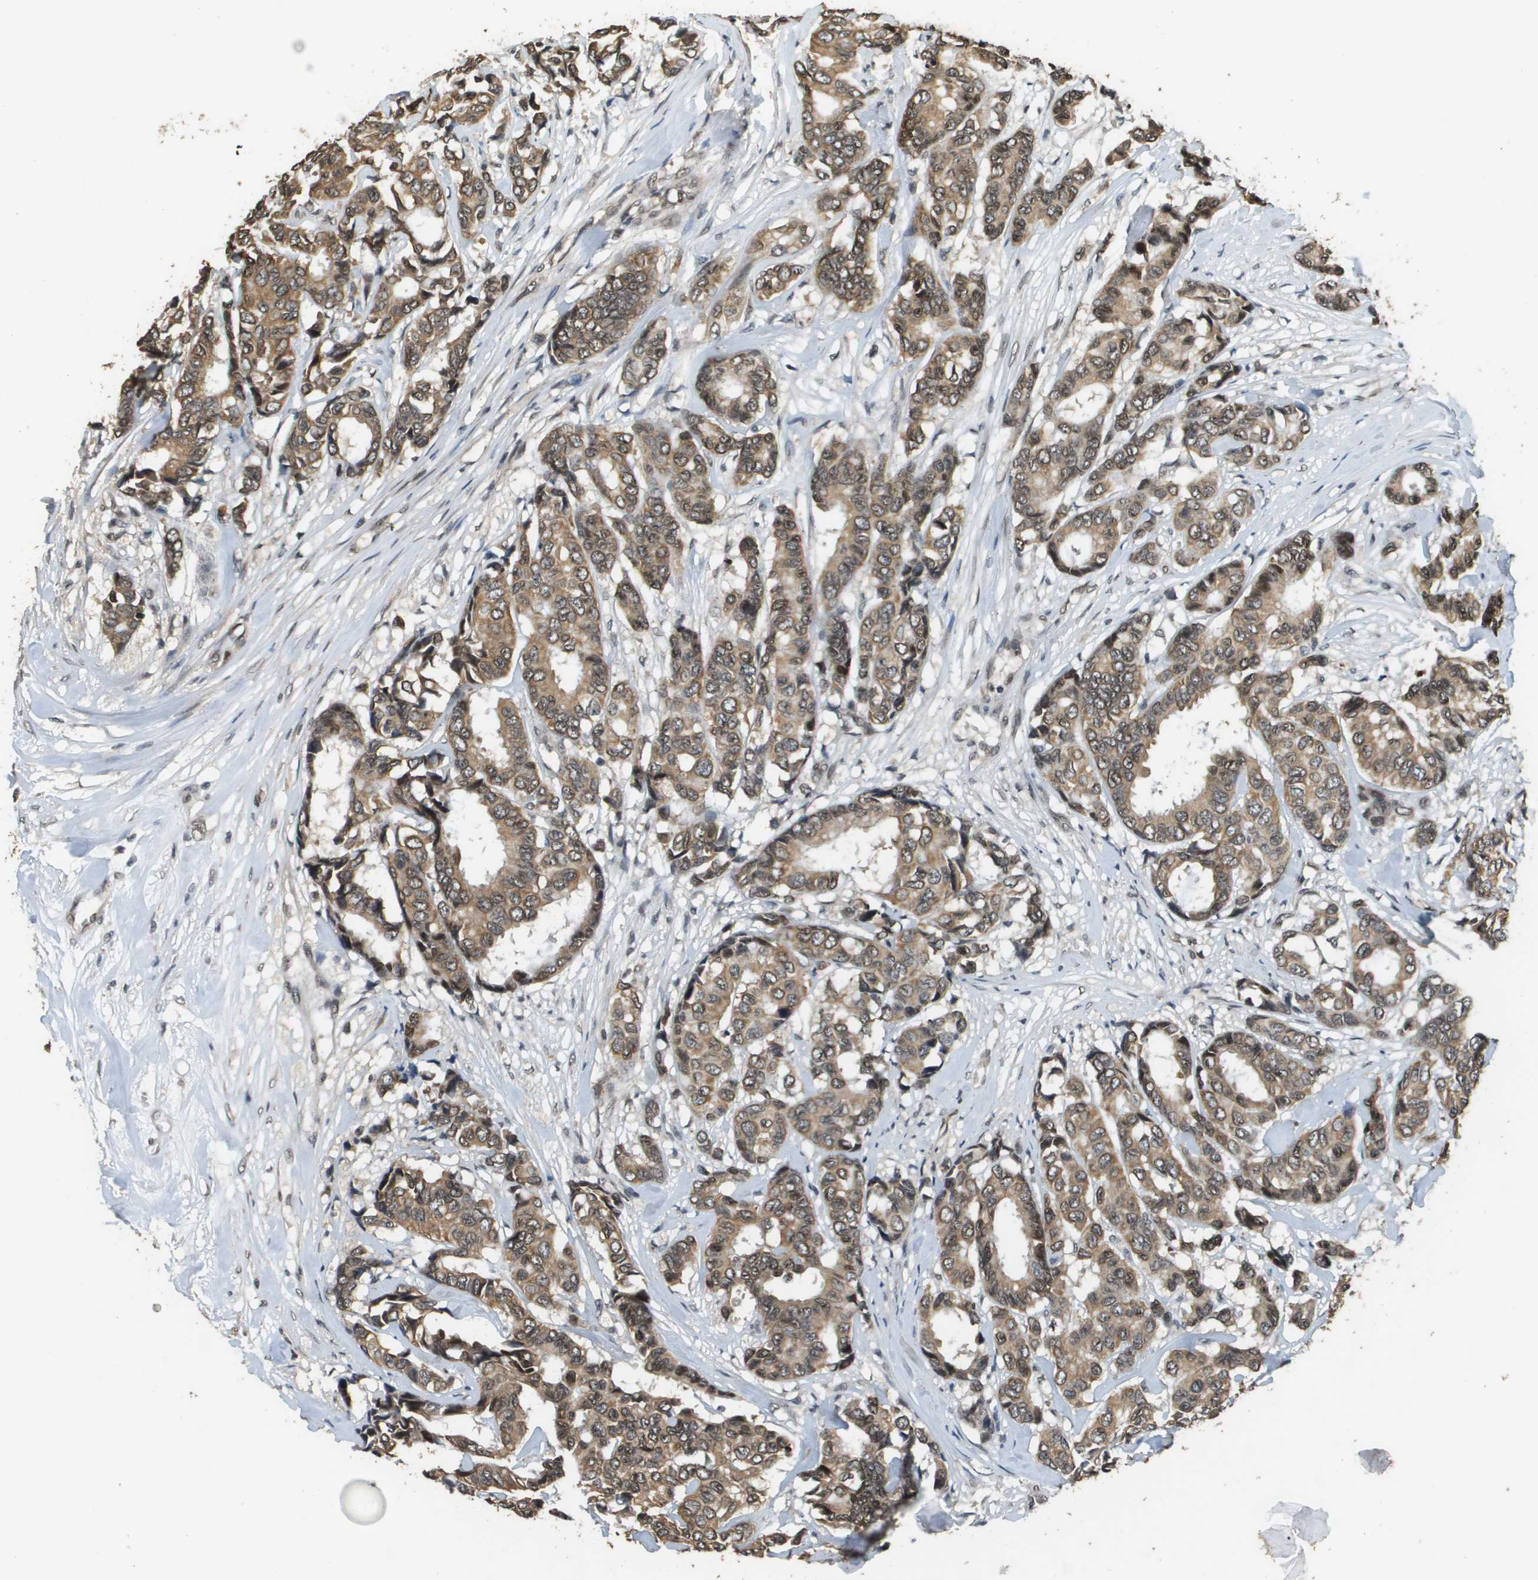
{"staining": {"intensity": "moderate", "quantity": ">75%", "location": "cytoplasmic/membranous"}, "tissue": "breast cancer", "cell_type": "Tumor cells", "image_type": "cancer", "snomed": [{"axis": "morphology", "description": "Duct carcinoma"}, {"axis": "topography", "description": "Breast"}], "caption": "The immunohistochemical stain highlights moderate cytoplasmic/membranous positivity in tumor cells of breast infiltrating ductal carcinoma tissue.", "gene": "FANCC", "patient": {"sex": "female", "age": 87}}